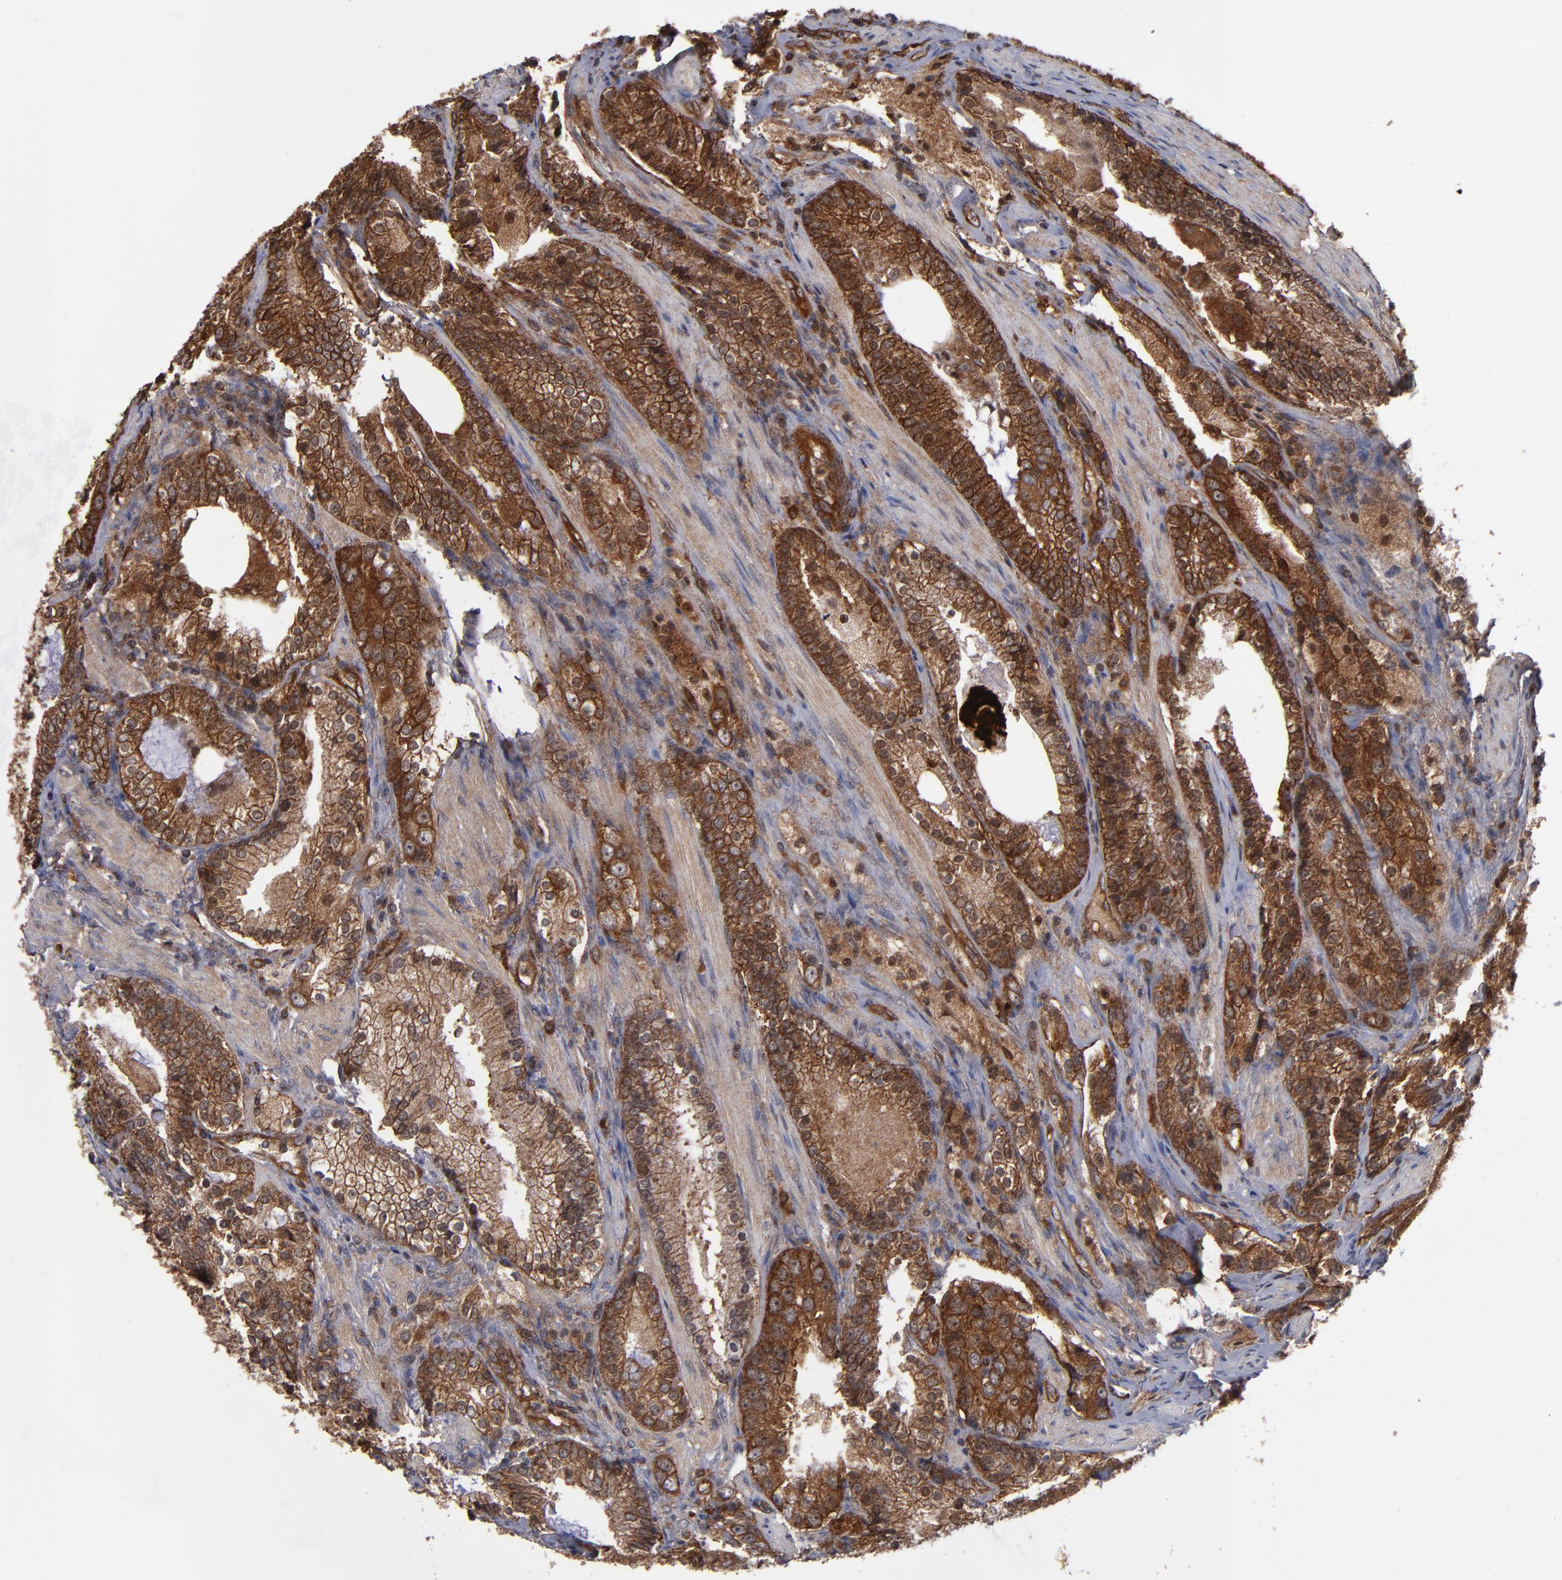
{"staining": {"intensity": "strong", "quantity": ">75%", "location": "cytoplasmic/membranous"}, "tissue": "prostate cancer", "cell_type": "Tumor cells", "image_type": "cancer", "snomed": [{"axis": "morphology", "description": "Adenocarcinoma, High grade"}, {"axis": "topography", "description": "Prostate"}], "caption": "This is a photomicrograph of immunohistochemistry (IHC) staining of prostate high-grade adenocarcinoma, which shows strong positivity in the cytoplasmic/membranous of tumor cells.", "gene": "BDKRB1", "patient": {"sex": "male", "age": 63}}